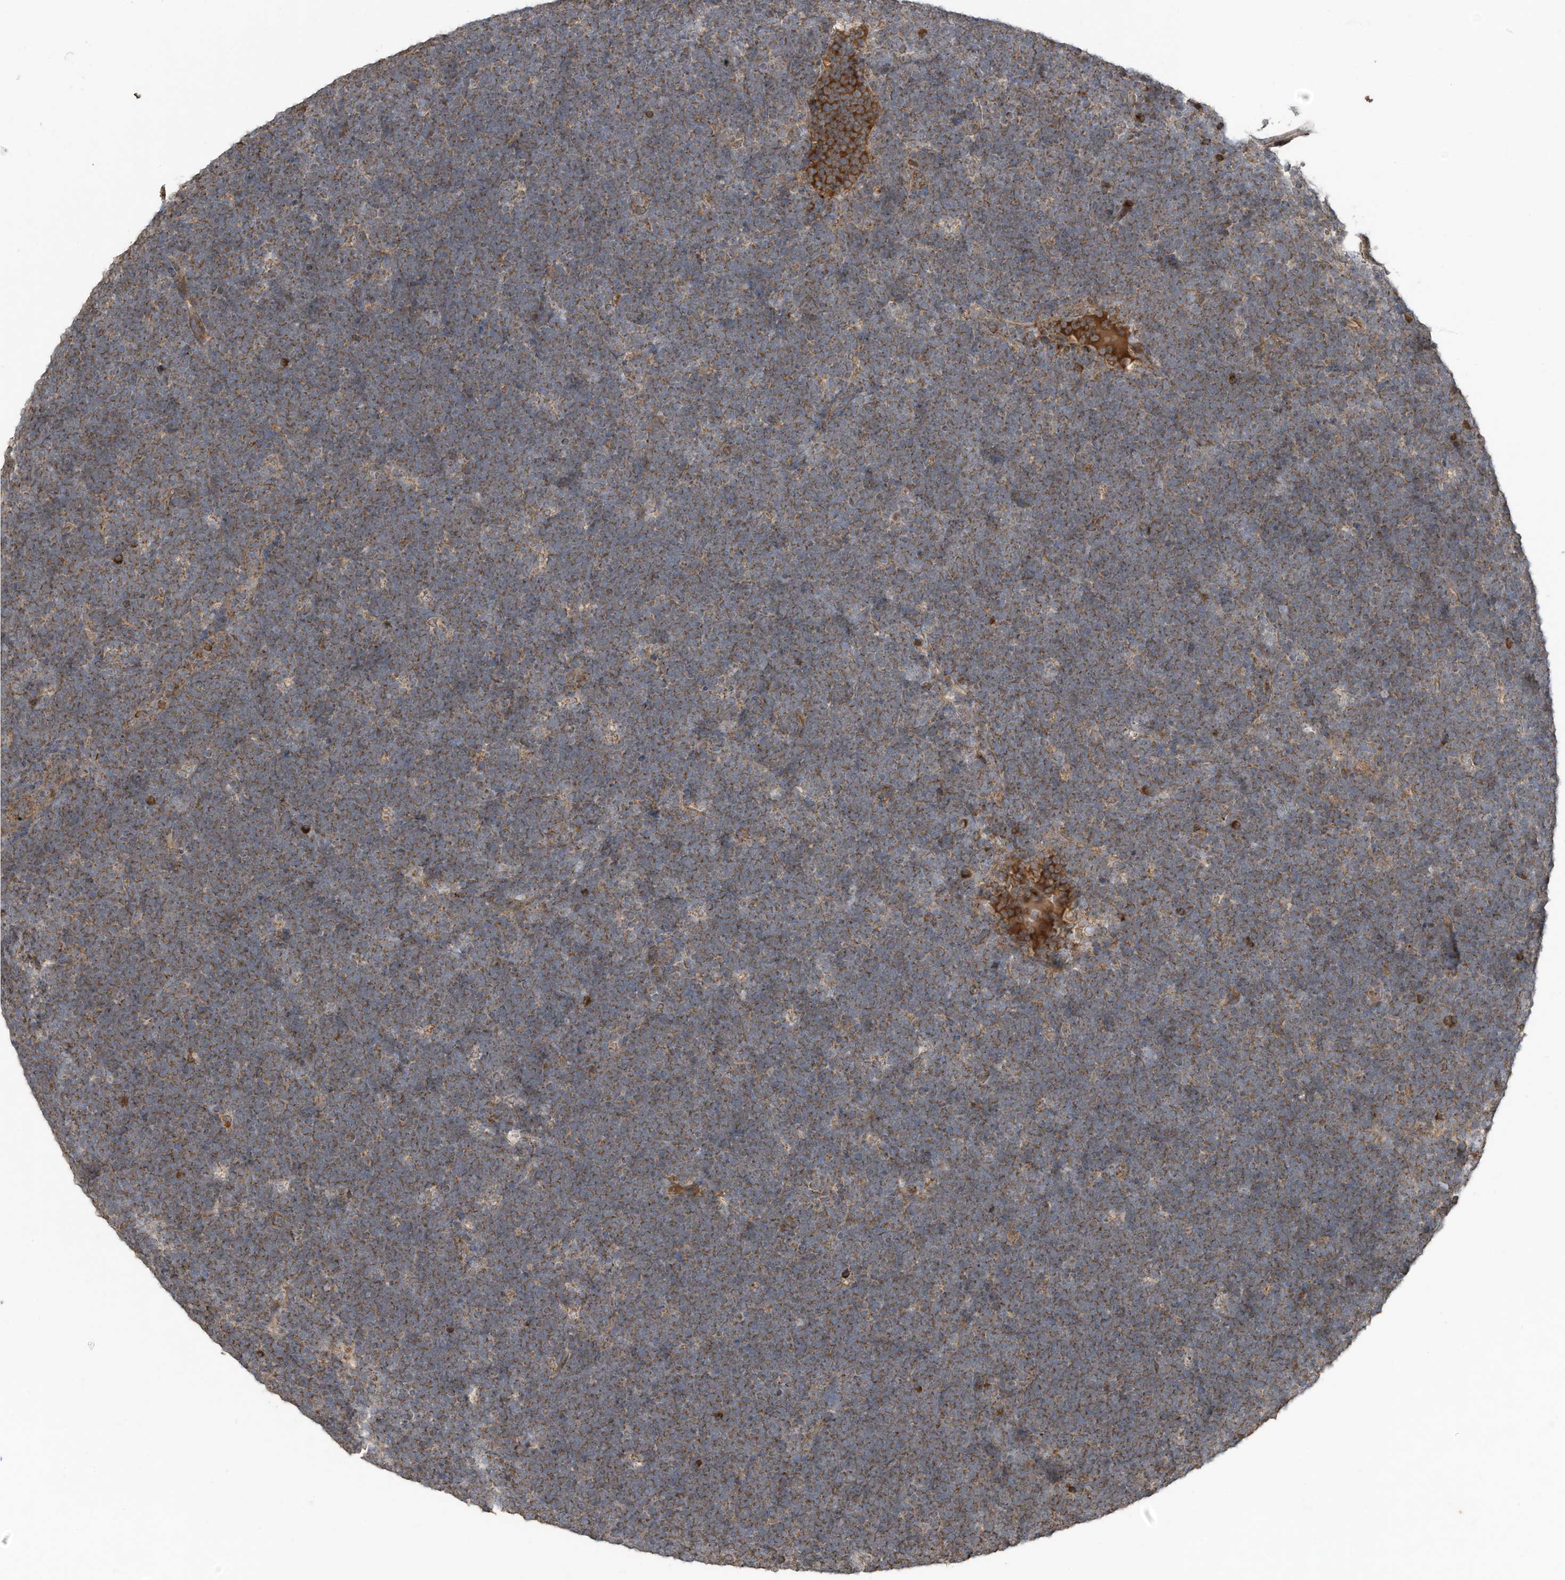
{"staining": {"intensity": "moderate", "quantity": ">75%", "location": "cytoplasmic/membranous"}, "tissue": "lymphoma", "cell_type": "Tumor cells", "image_type": "cancer", "snomed": [{"axis": "morphology", "description": "Malignant lymphoma, non-Hodgkin's type, High grade"}, {"axis": "topography", "description": "Lymph node"}], "caption": "Immunohistochemistry (IHC) of human lymphoma shows medium levels of moderate cytoplasmic/membranous positivity in about >75% of tumor cells.", "gene": "C2orf74", "patient": {"sex": "male", "age": 13}}